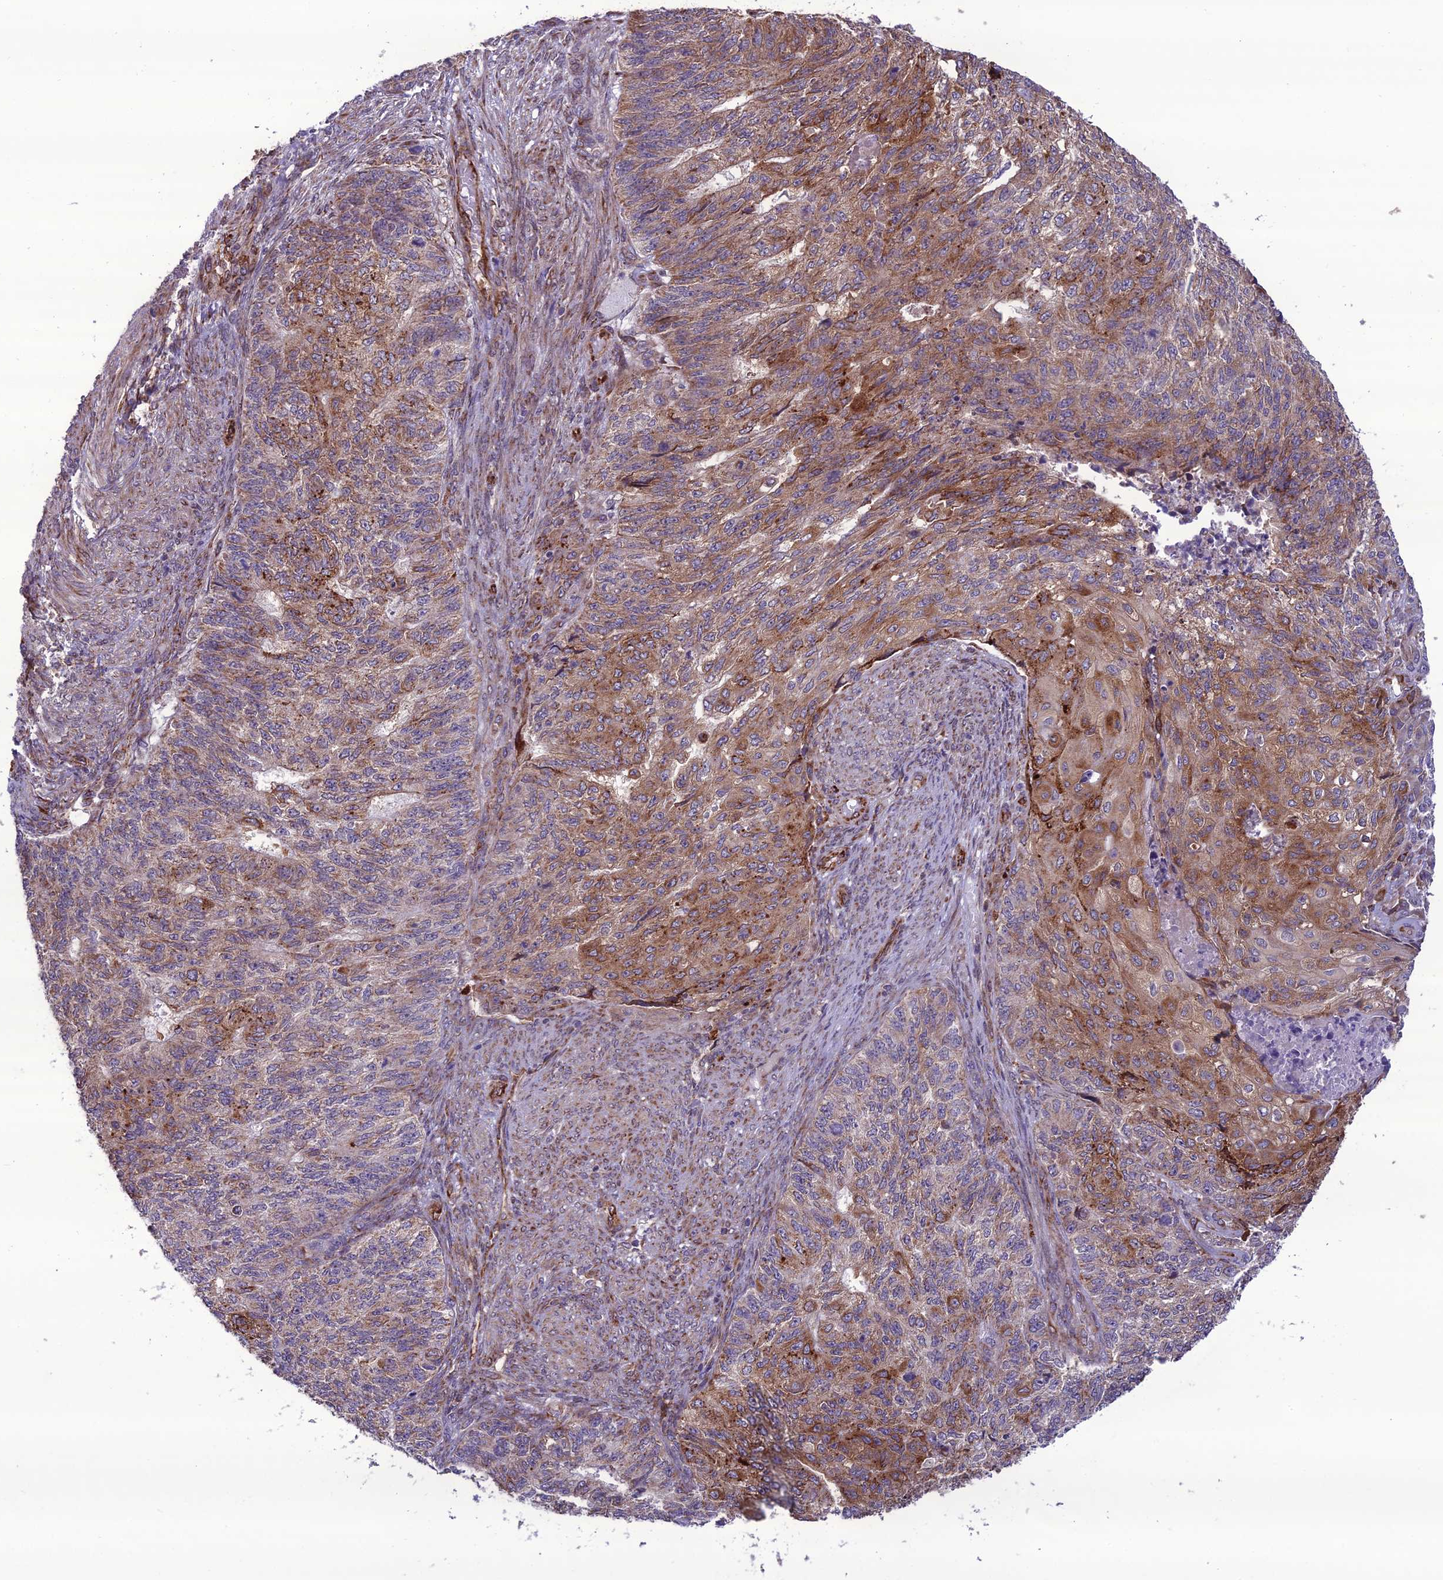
{"staining": {"intensity": "moderate", "quantity": ">75%", "location": "cytoplasmic/membranous"}, "tissue": "endometrial cancer", "cell_type": "Tumor cells", "image_type": "cancer", "snomed": [{"axis": "morphology", "description": "Adenocarcinoma, NOS"}, {"axis": "topography", "description": "Endometrium"}], "caption": "Immunohistochemical staining of human adenocarcinoma (endometrial) displays moderate cytoplasmic/membranous protein positivity in approximately >75% of tumor cells.", "gene": "NODAL", "patient": {"sex": "female", "age": 32}}